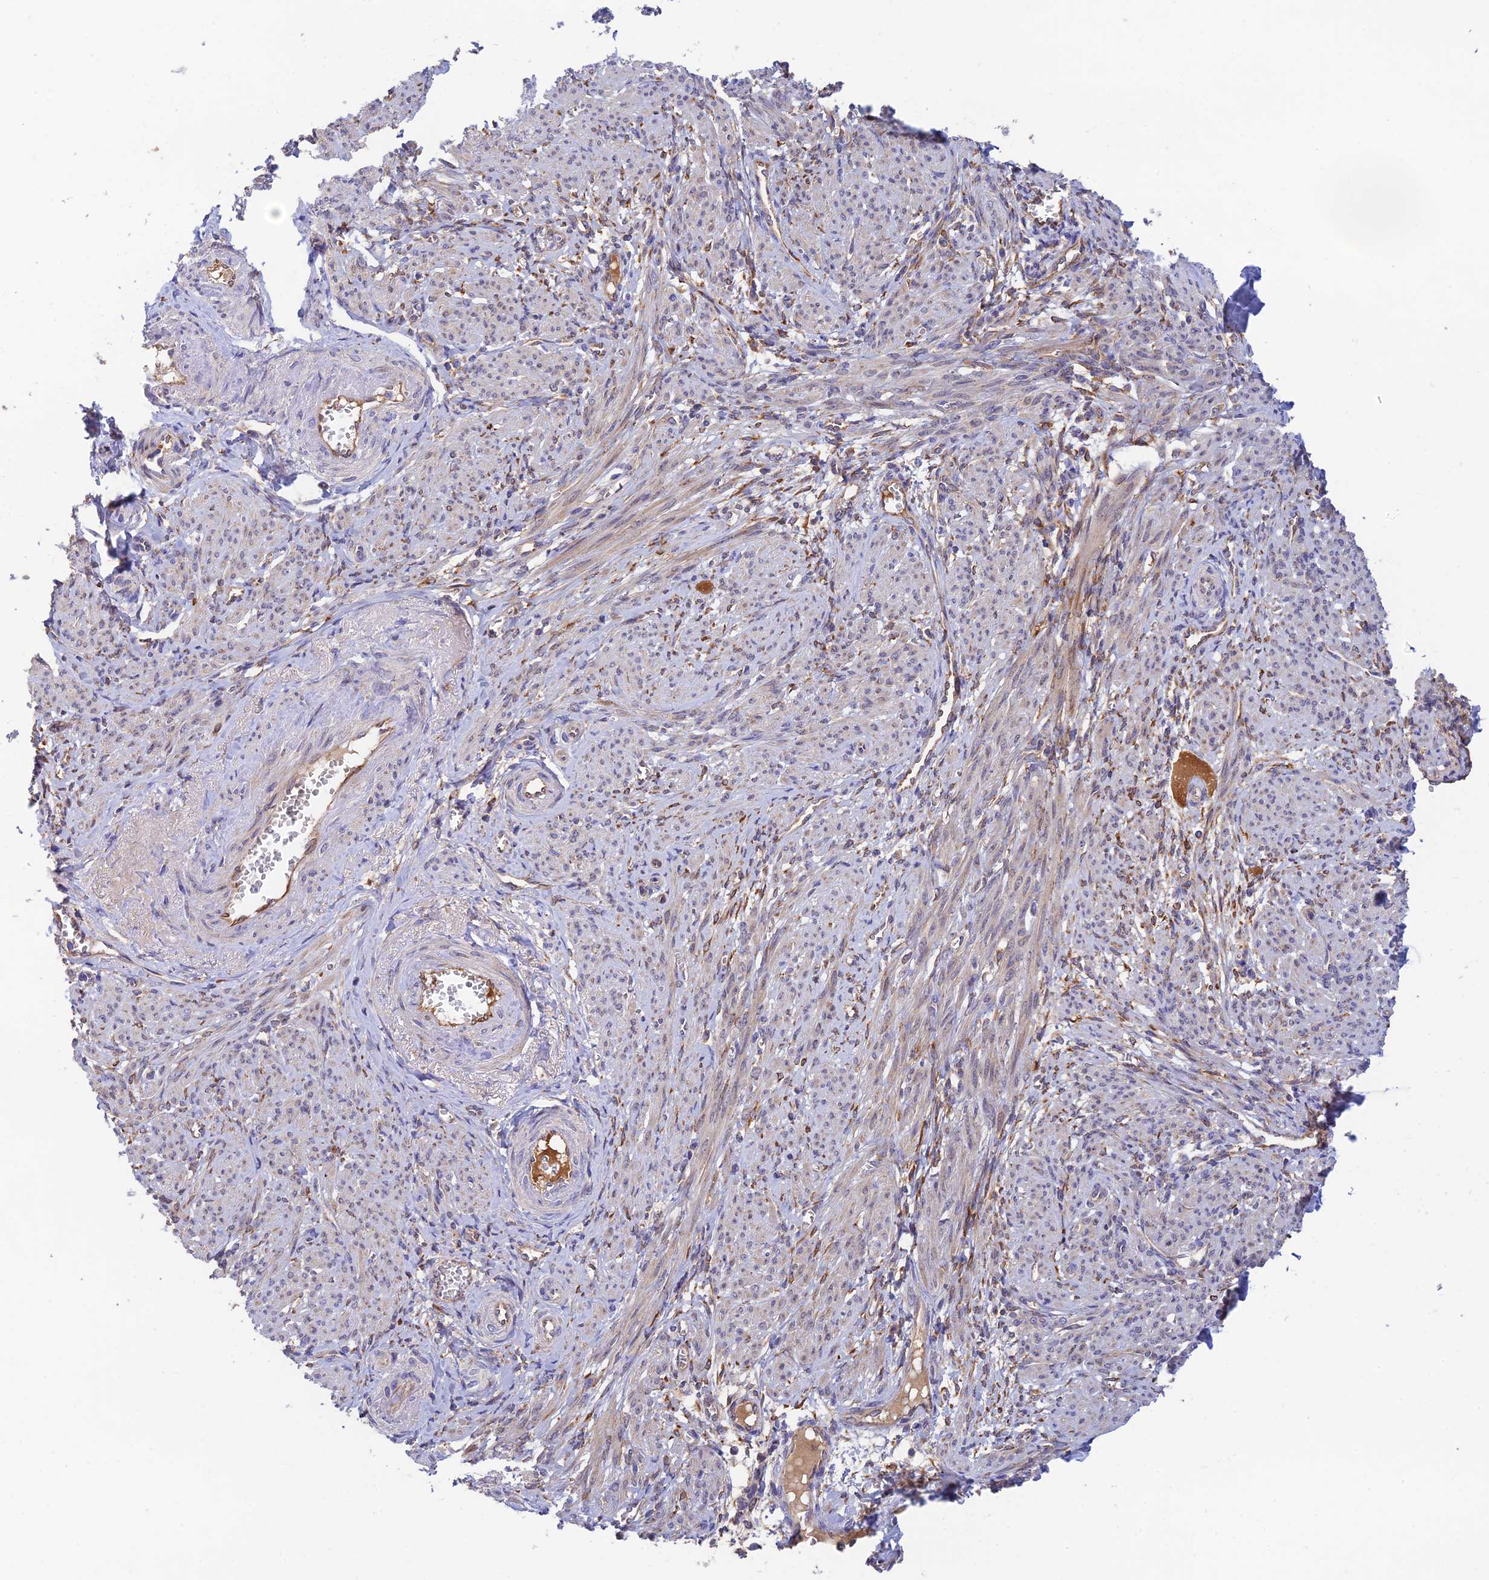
{"staining": {"intensity": "moderate", "quantity": "<25%", "location": "cytoplasmic/membranous"}, "tissue": "smooth muscle", "cell_type": "Smooth muscle cells", "image_type": "normal", "snomed": [{"axis": "morphology", "description": "Normal tissue, NOS"}, {"axis": "topography", "description": "Smooth muscle"}], "caption": "Human smooth muscle stained for a protein (brown) demonstrates moderate cytoplasmic/membranous positive expression in approximately <25% of smooth muscle cells.", "gene": "RANBP6", "patient": {"sex": "female", "age": 39}}